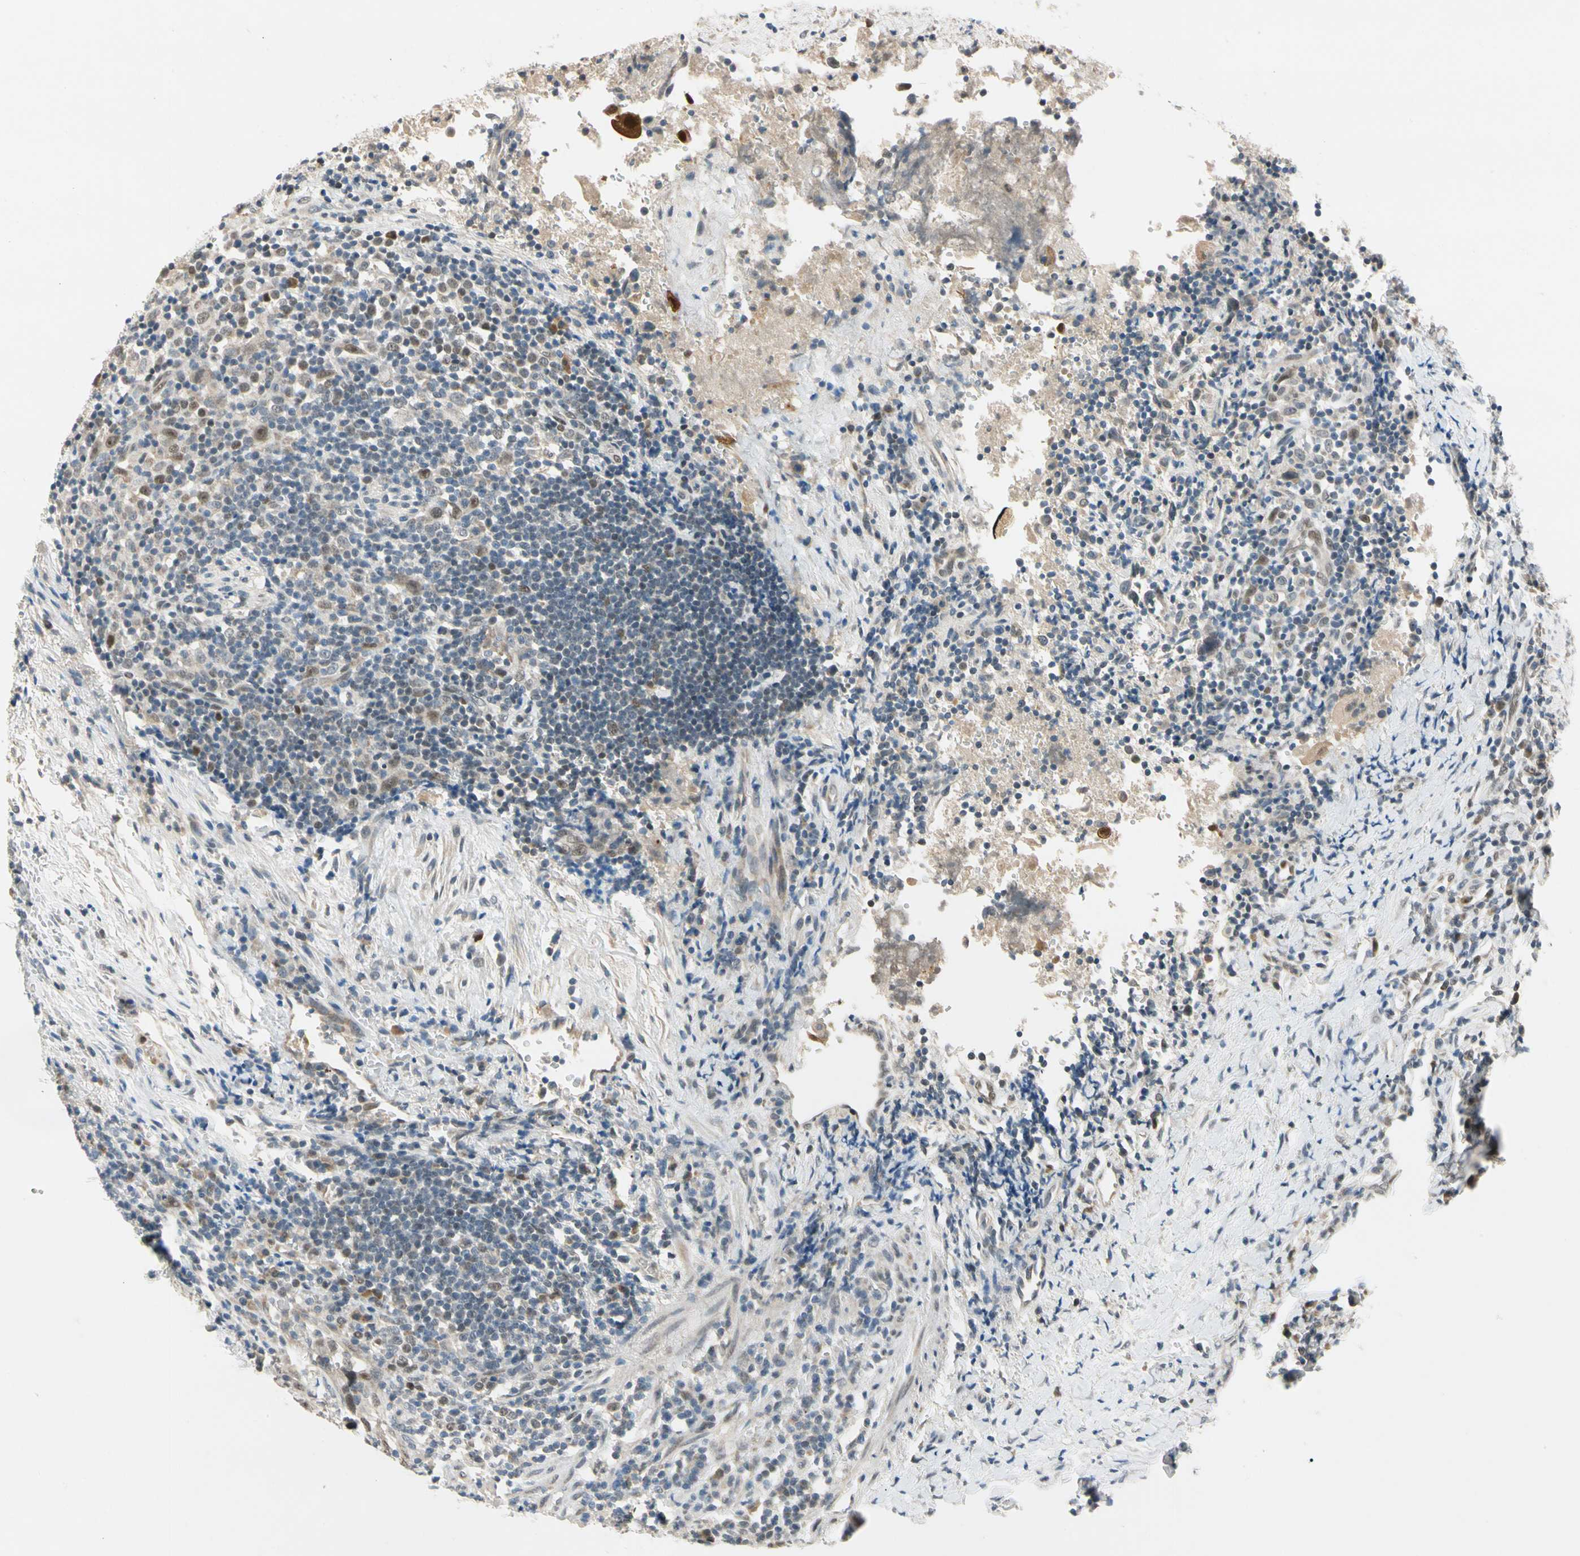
{"staining": {"intensity": "weak", "quantity": "25%-75%", "location": "cytoplasmic/membranous,nuclear"}, "tissue": "urothelial cancer", "cell_type": "Tumor cells", "image_type": "cancer", "snomed": [{"axis": "morphology", "description": "Urothelial carcinoma, High grade"}, {"axis": "topography", "description": "Urinary bladder"}], "caption": "Tumor cells display low levels of weak cytoplasmic/membranous and nuclear positivity in approximately 25%-75% of cells in urothelial carcinoma (high-grade).", "gene": "RIOX2", "patient": {"sex": "male", "age": 61}}